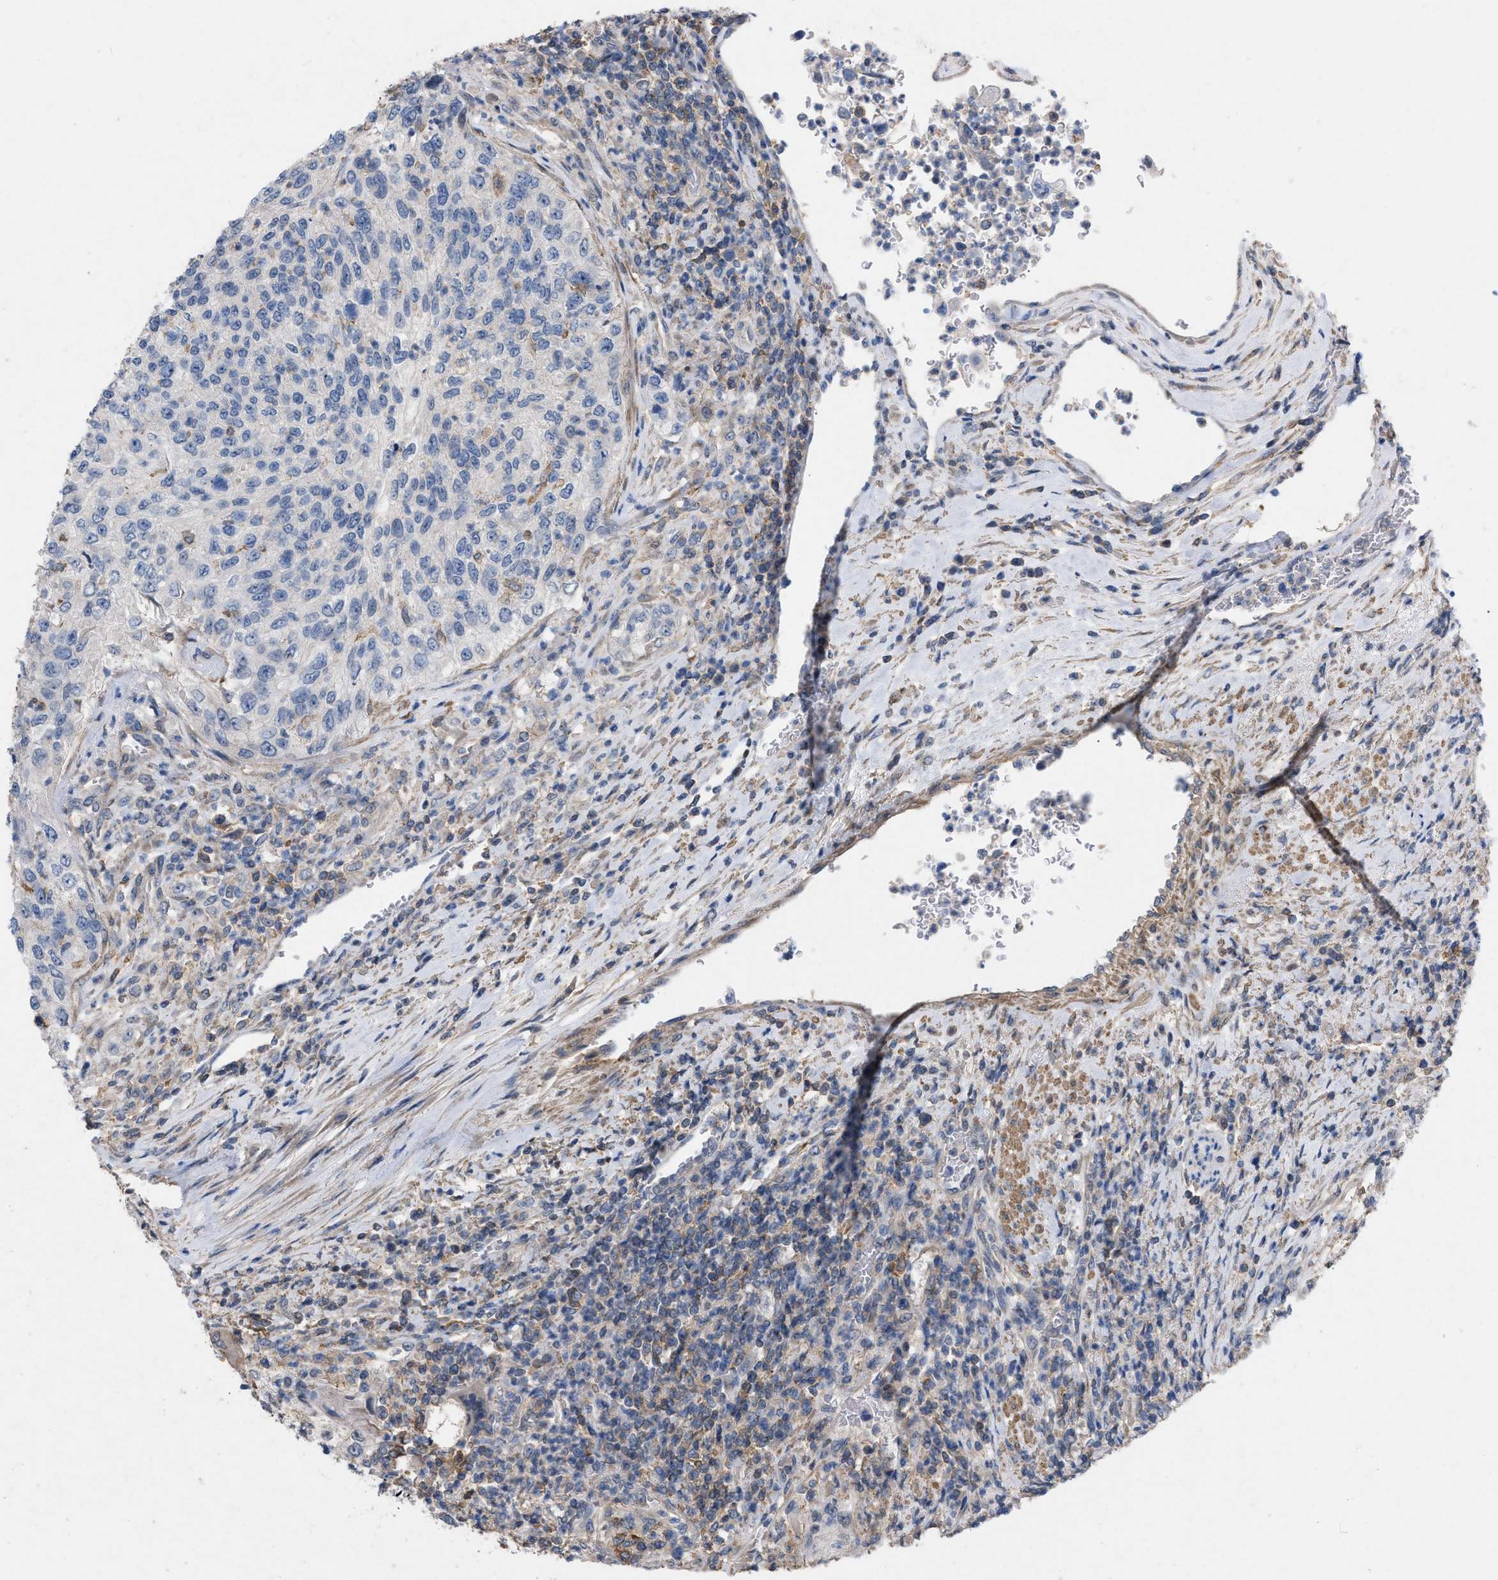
{"staining": {"intensity": "negative", "quantity": "none", "location": "none"}, "tissue": "urothelial cancer", "cell_type": "Tumor cells", "image_type": "cancer", "snomed": [{"axis": "morphology", "description": "Urothelial carcinoma, High grade"}, {"axis": "topography", "description": "Urinary bladder"}], "caption": "Micrograph shows no significant protein staining in tumor cells of urothelial cancer. The staining was performed using DAB (3,3'-diaminobenzidine) to visualize the protein expression in brown, while the nuclei were stained in blue with hematoxylin (Magnification: 20x).", "gene": "TMEM131", "patient": {"sex": "female", "age": 60}}